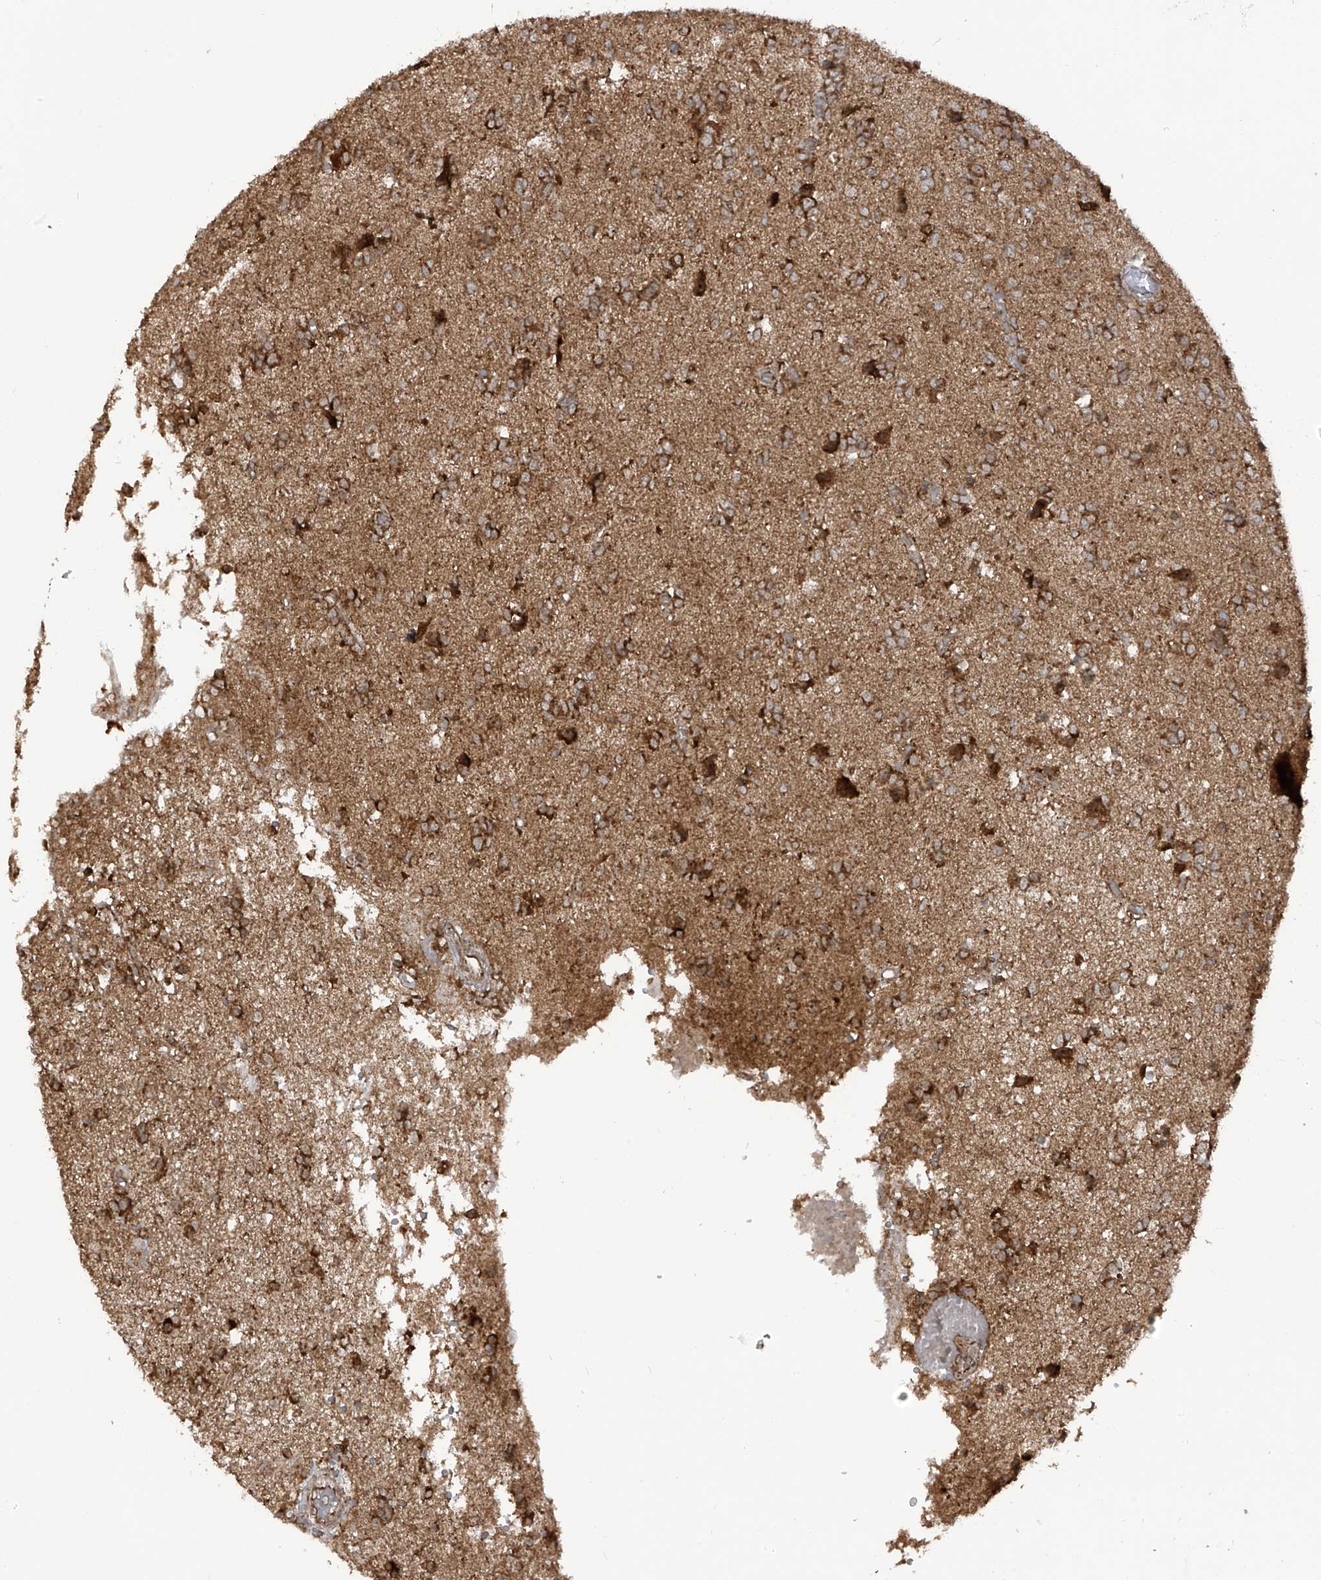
{"staining": {"intensity": "moderate", "quantity": ">75%", "location": "cytoplasmic/membranous"}, "tissue": "glioma", "cell_type": "Tumor cells", "image_type": "cancer", "snomed": [{"axis": "morphology", "description": "Glioma, malignant, High grade"}, {"axis": "topography", "description": "Brain"}], "caption": "Human malignant high-grade glioma stained for a protein (brown) shows moderate cytoplasmic/membranous positive staining in approximately >75% of tumor cells.", "gene": "TRIM67", "patient": {"sex": "female", "age": 59}}